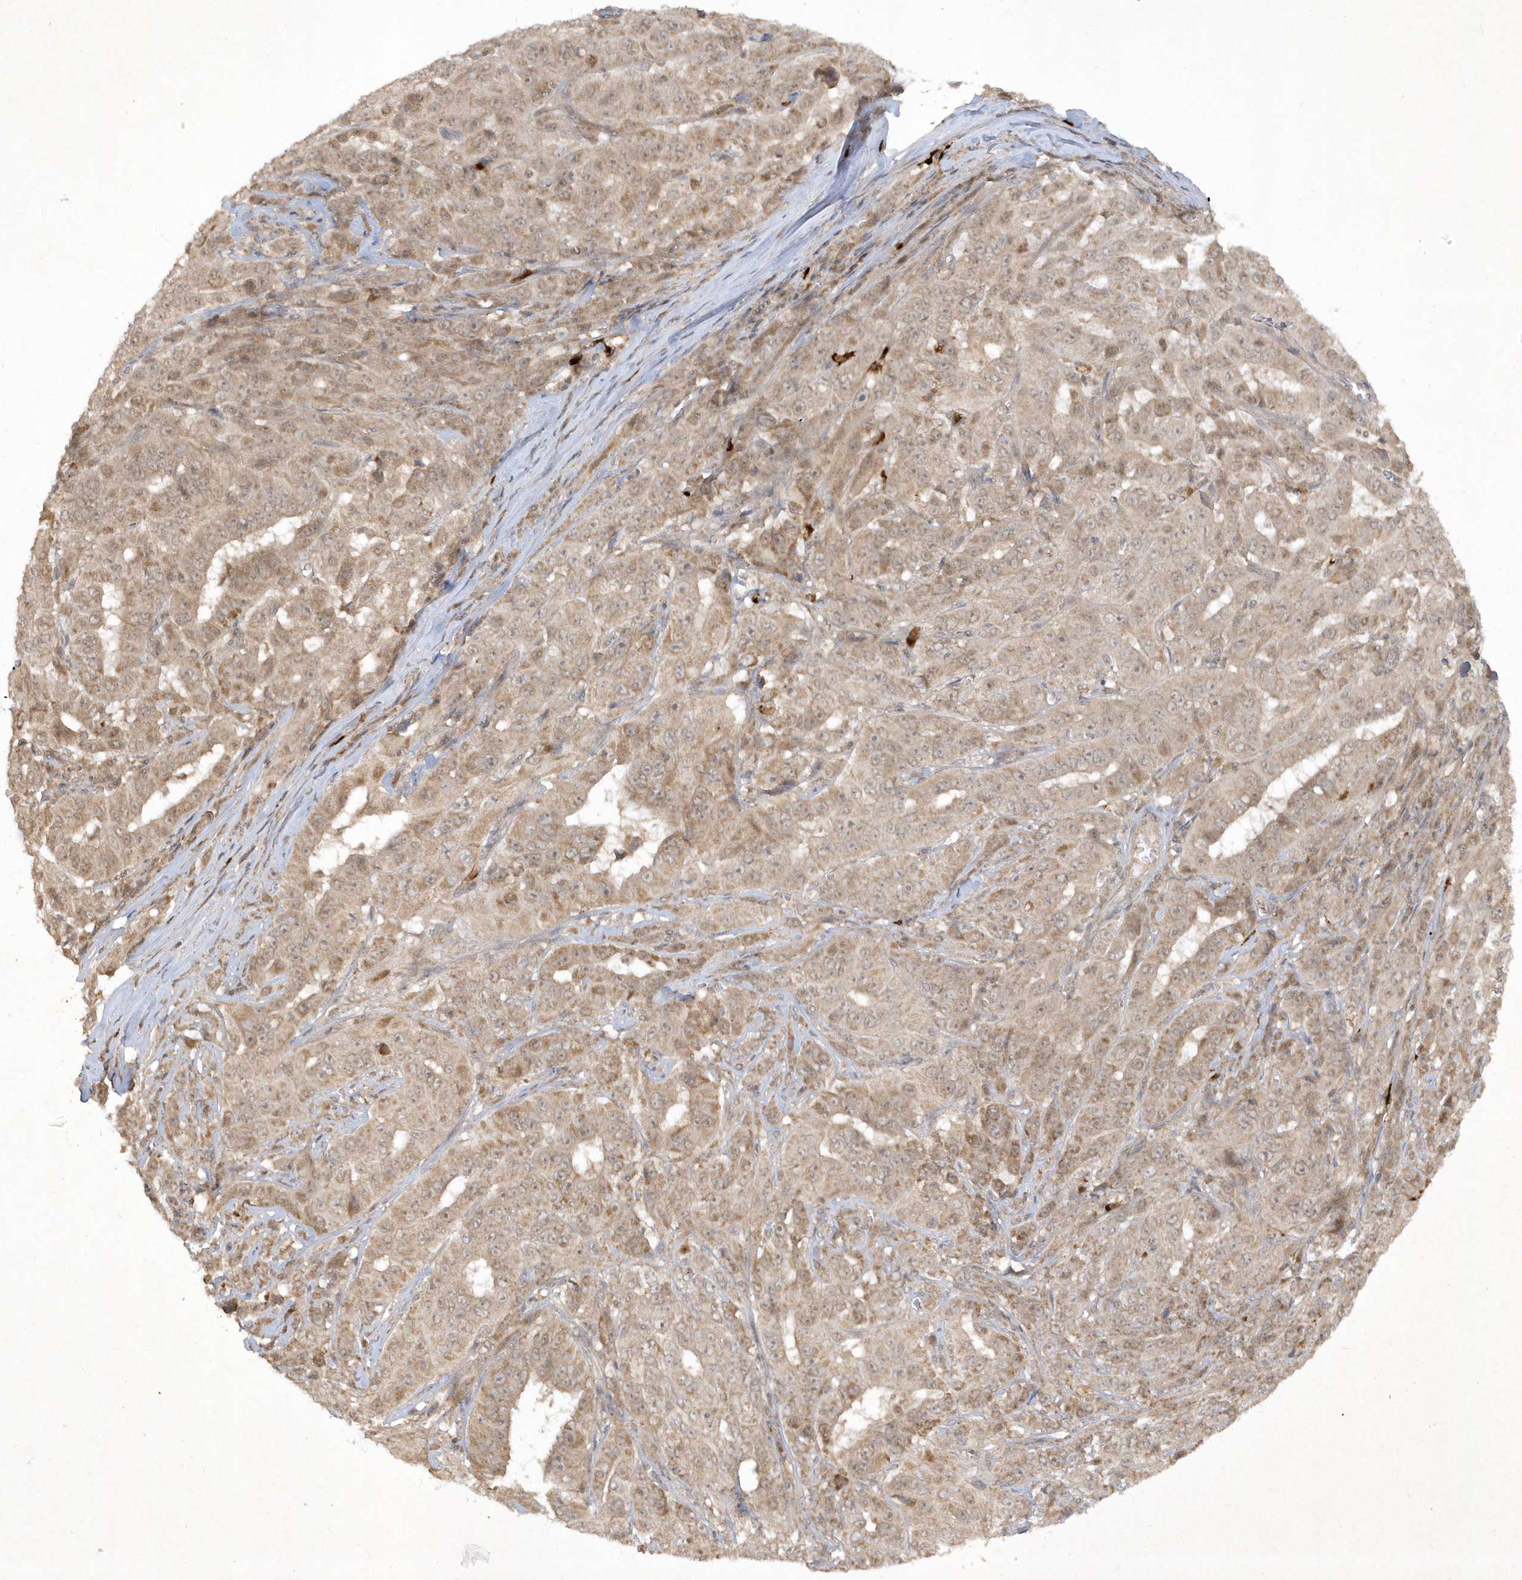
{"staining": {"intensity": "weak", "quantity": ">75%", "location": "cytoplasmic/membranous,nuclear"}, "tissue": "pancreatic cancer", "cell_type": "Tumor cells", "image_type": "cancer", "snomed": [{"axis": "morphology", "description": "Adenocarcinoma, NOS"}, {"axis": "topography", "description": "Pancreas"}], "caption": "This image reveals pancreatic cancer stained with immunohistochemistry to label a protein in brown. The cytoplasmic/membranous and nuclear of tumor cells show weak positivity for the protein. Nuclei are counter-stained blue.", "gene": "ZNF213", "patient": {"sex": "male", "age": 63}}